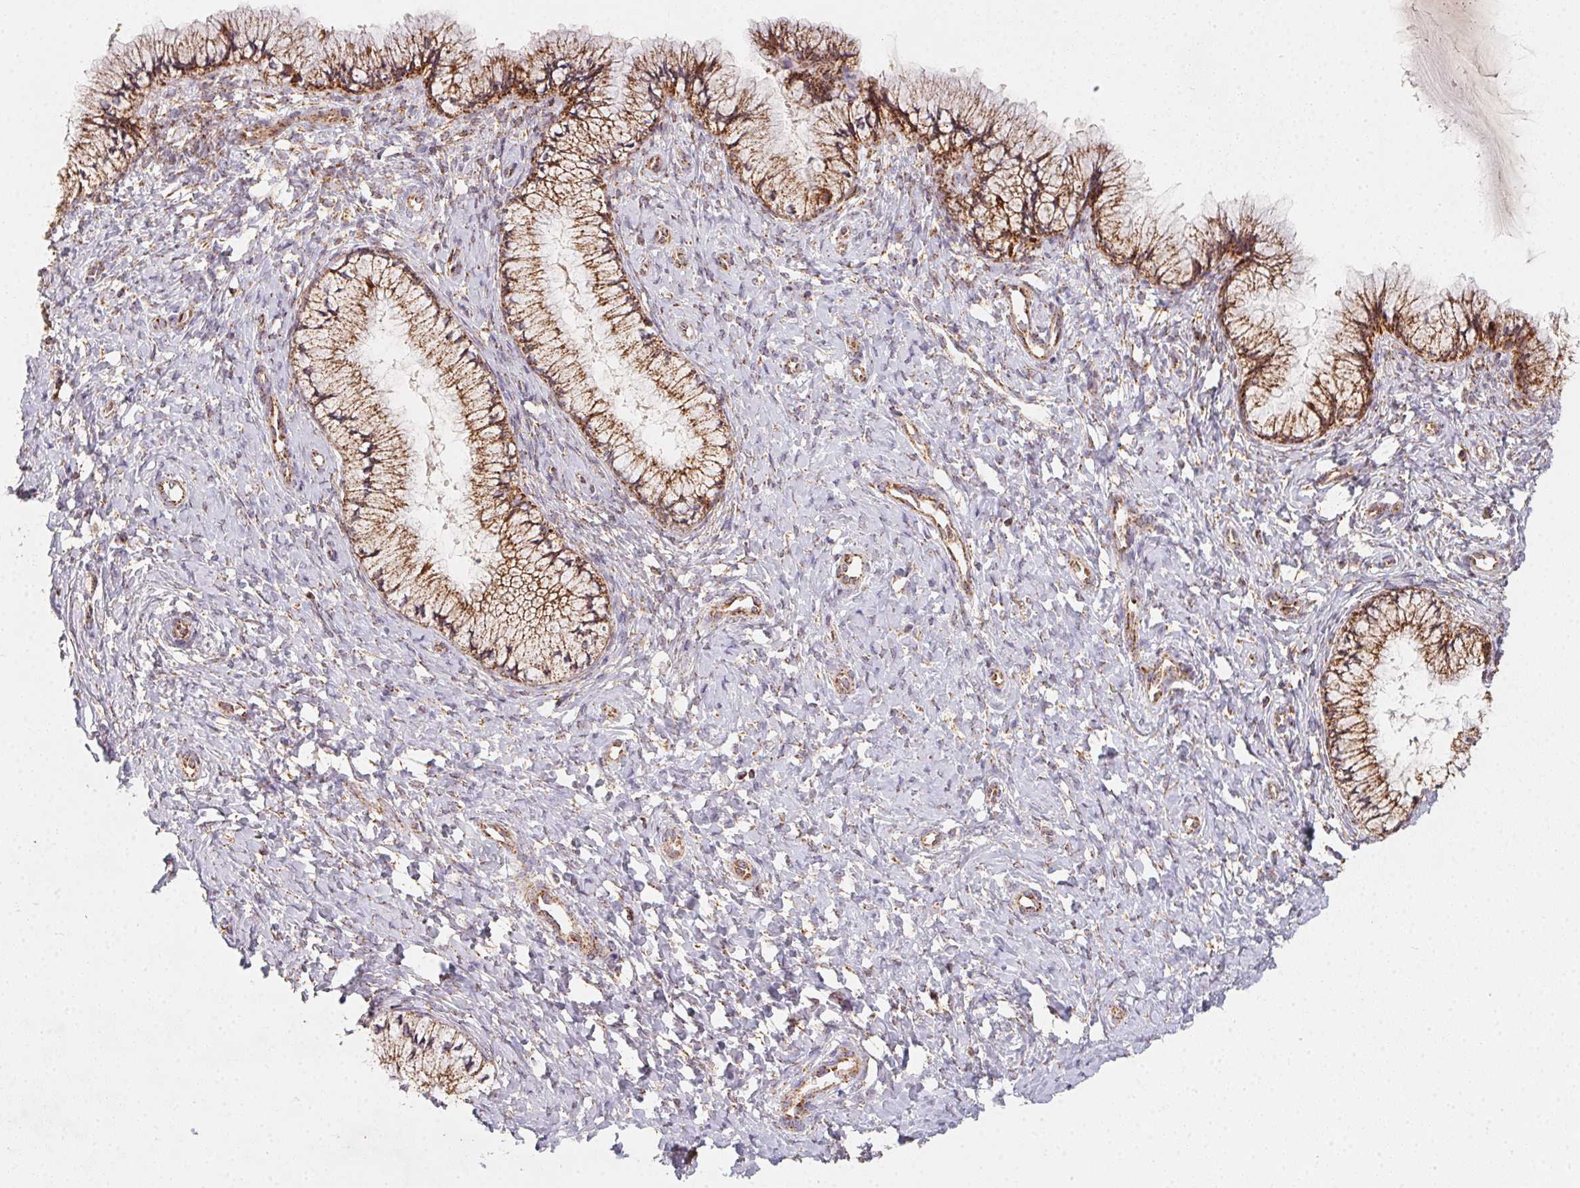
{"staining": {"intensity": "moderate", "quantity": ">75%", "location": "cytoplasmic/membranous"}, "tissue": "cervix", "cell_type": "Glandular cells", "image_type": "normal", "snomed": [{"axis": "morphology", "description": "Normal tissue, NOS"}, {"axis": "topography", "description": "Cervix"}], "caption": "Protein analysis of unremarkable cervix displays moderate cytoplasmic/membranous expression in approximately >75% of glandular cells.", "gene": "NDUFS6", "patient": {"sex": "female", "age": 37}}